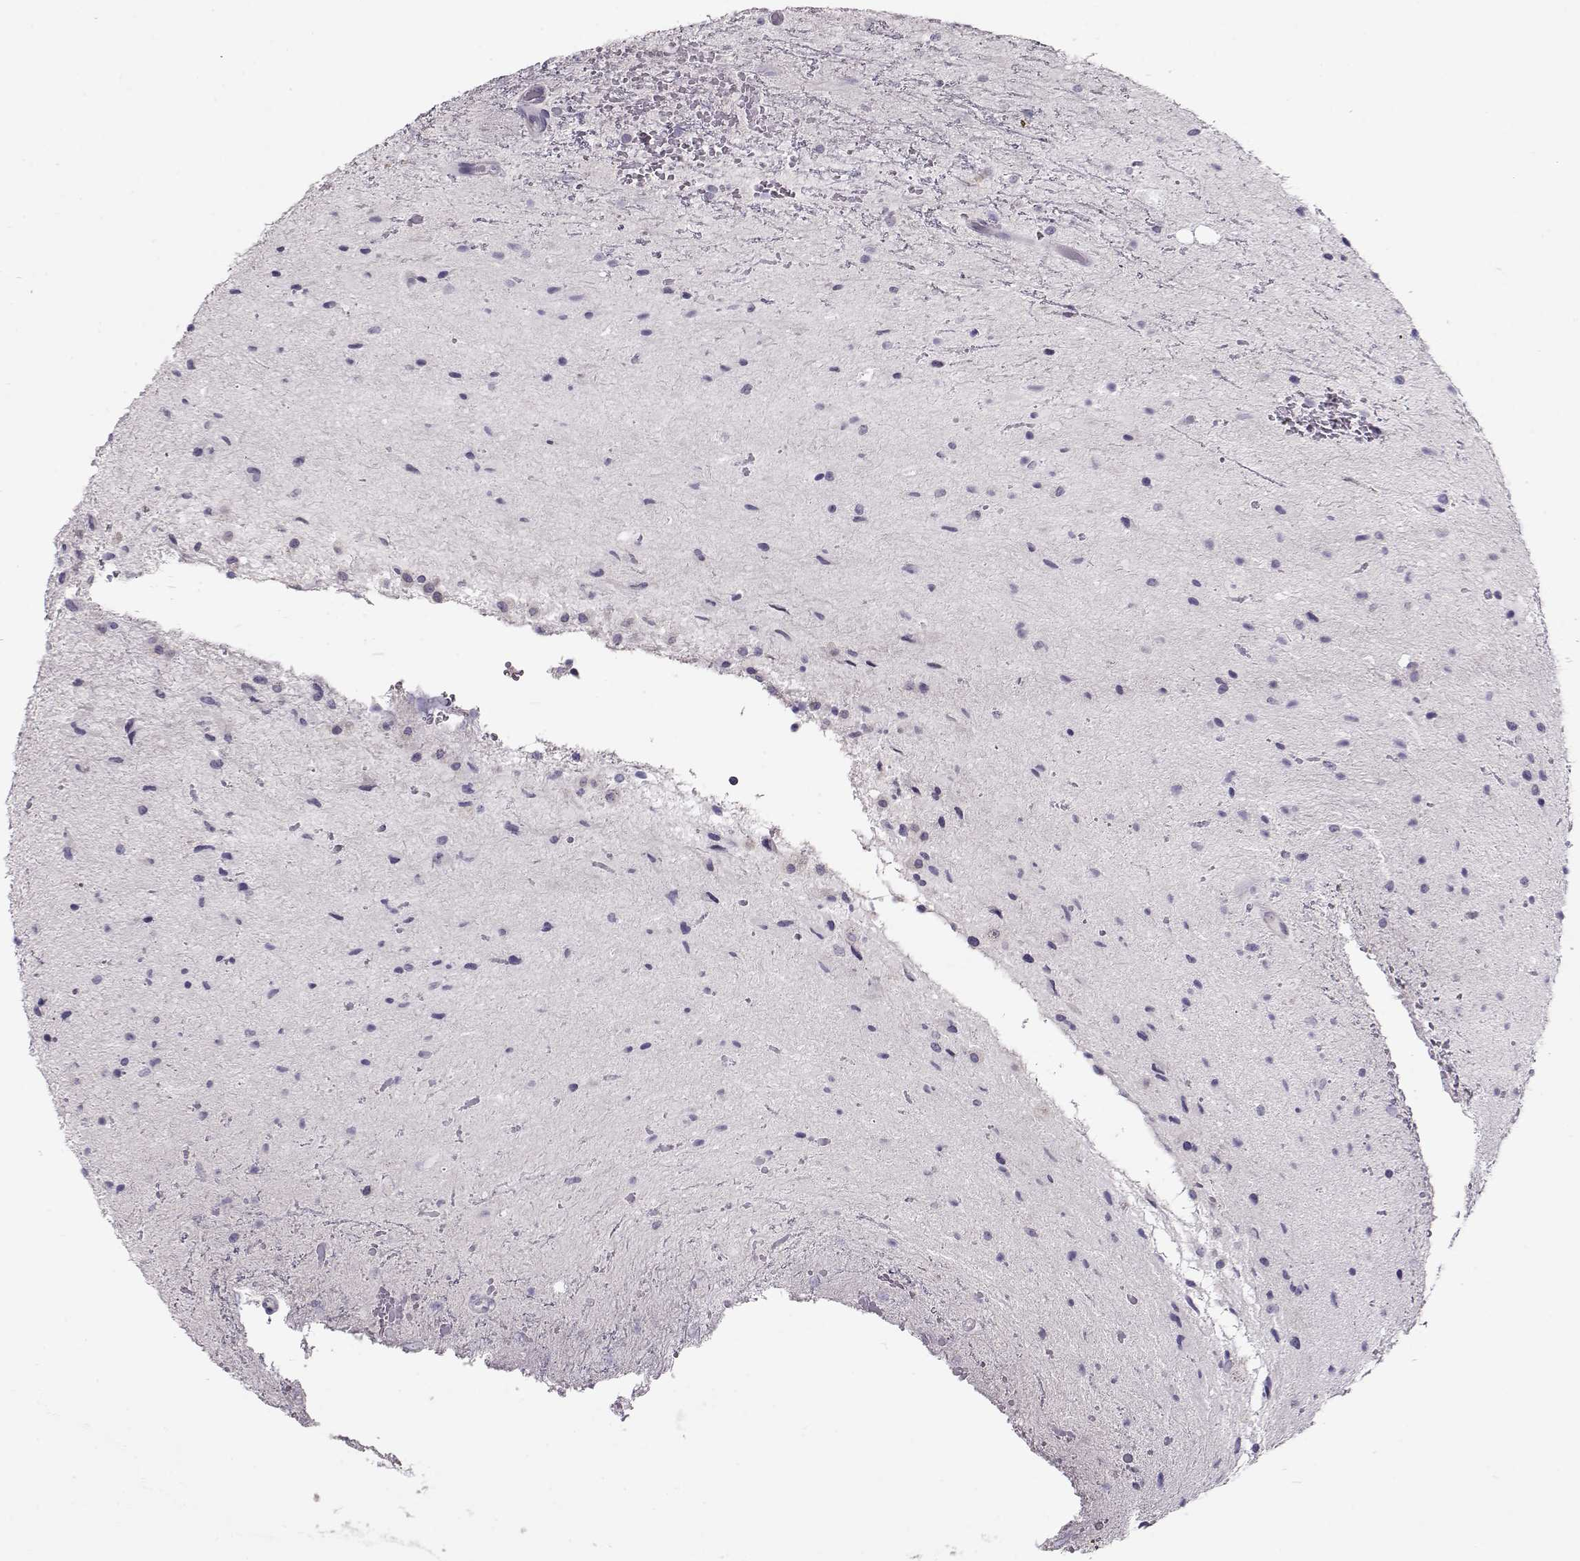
{"staining": {"intensity": "negative", "quantity": "none", "location": "none"}, "tissue": "glioma", "cell_type": "Tumor cells", "image_type": "cancer", "snomed": [{"axis": "morphology", "description": "Glioma, malignant, Low grade"}, {"axis": "topography", "description": "Cerebellum"}], "caption": "Tumor cells are negative for brown protein staining in glioma. (DAB (3,3'-diaminobenzidine) immunohistochemistry (IHC) with hematoxylin counter stain).", "gene": "GRK1", "patient": {"sex": "female", "age": 14}}